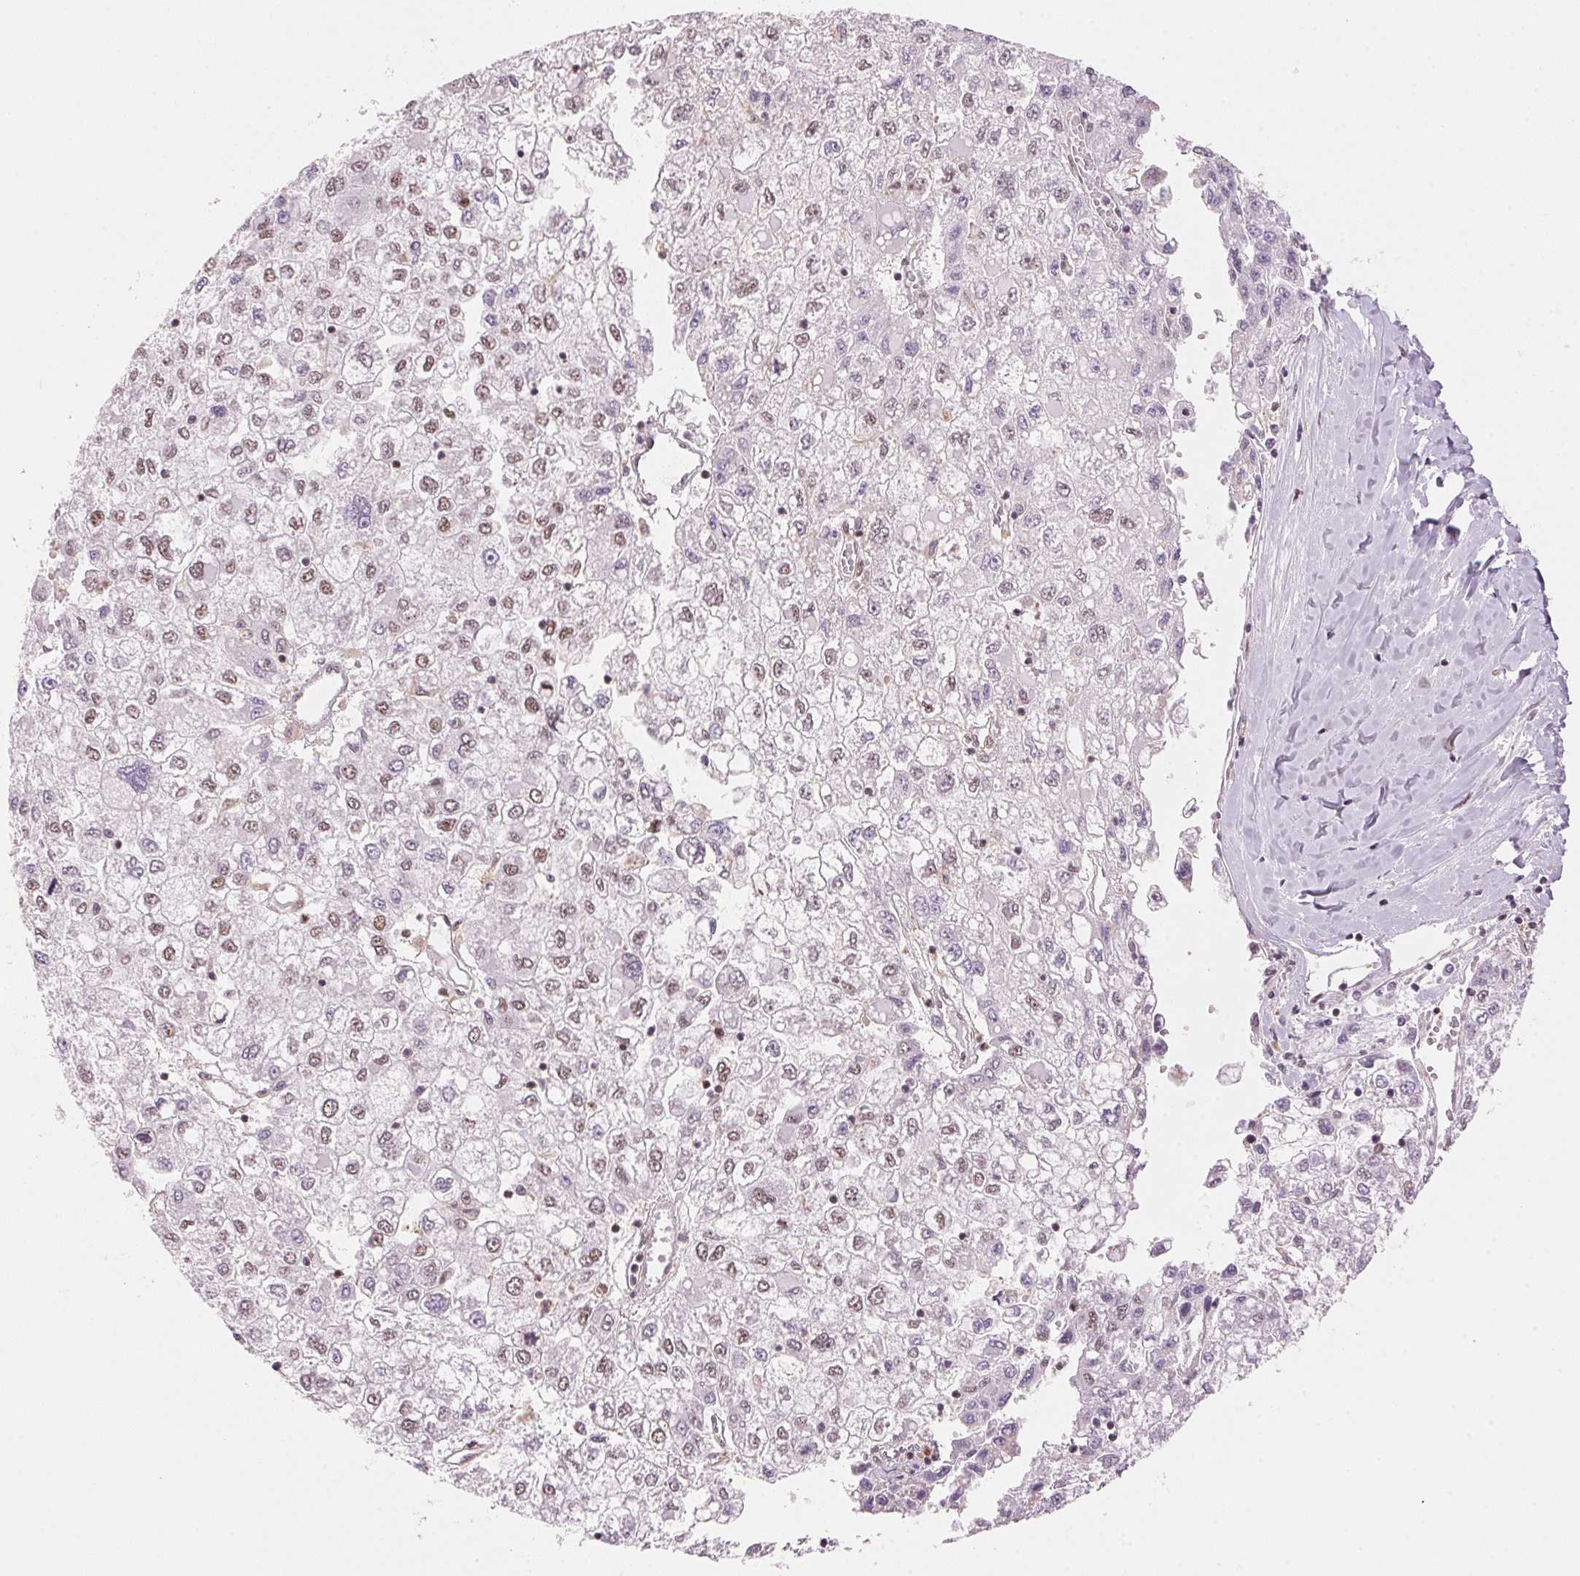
{"staining": {"intensity": "weak", "quantity": "25%-75%", "location": "nuclear"}, "tissue": "liver cancer", "cell_type": "Tumor cells", "image_type": "cancer", "snomed": [{"axis": "morphology", "description": "Carcinoma, Hepatocellular, NOS"}, {"axis": "topography", "description": "Liver"}], "caption": "The micrograph displays a brown stain indicating the presence of a protein in the nuclear of tumor cells in hepatocellular carcinoma (liver).", "gene": "HNRNPDL", "patient": {"sex": "male", "age": 40}}